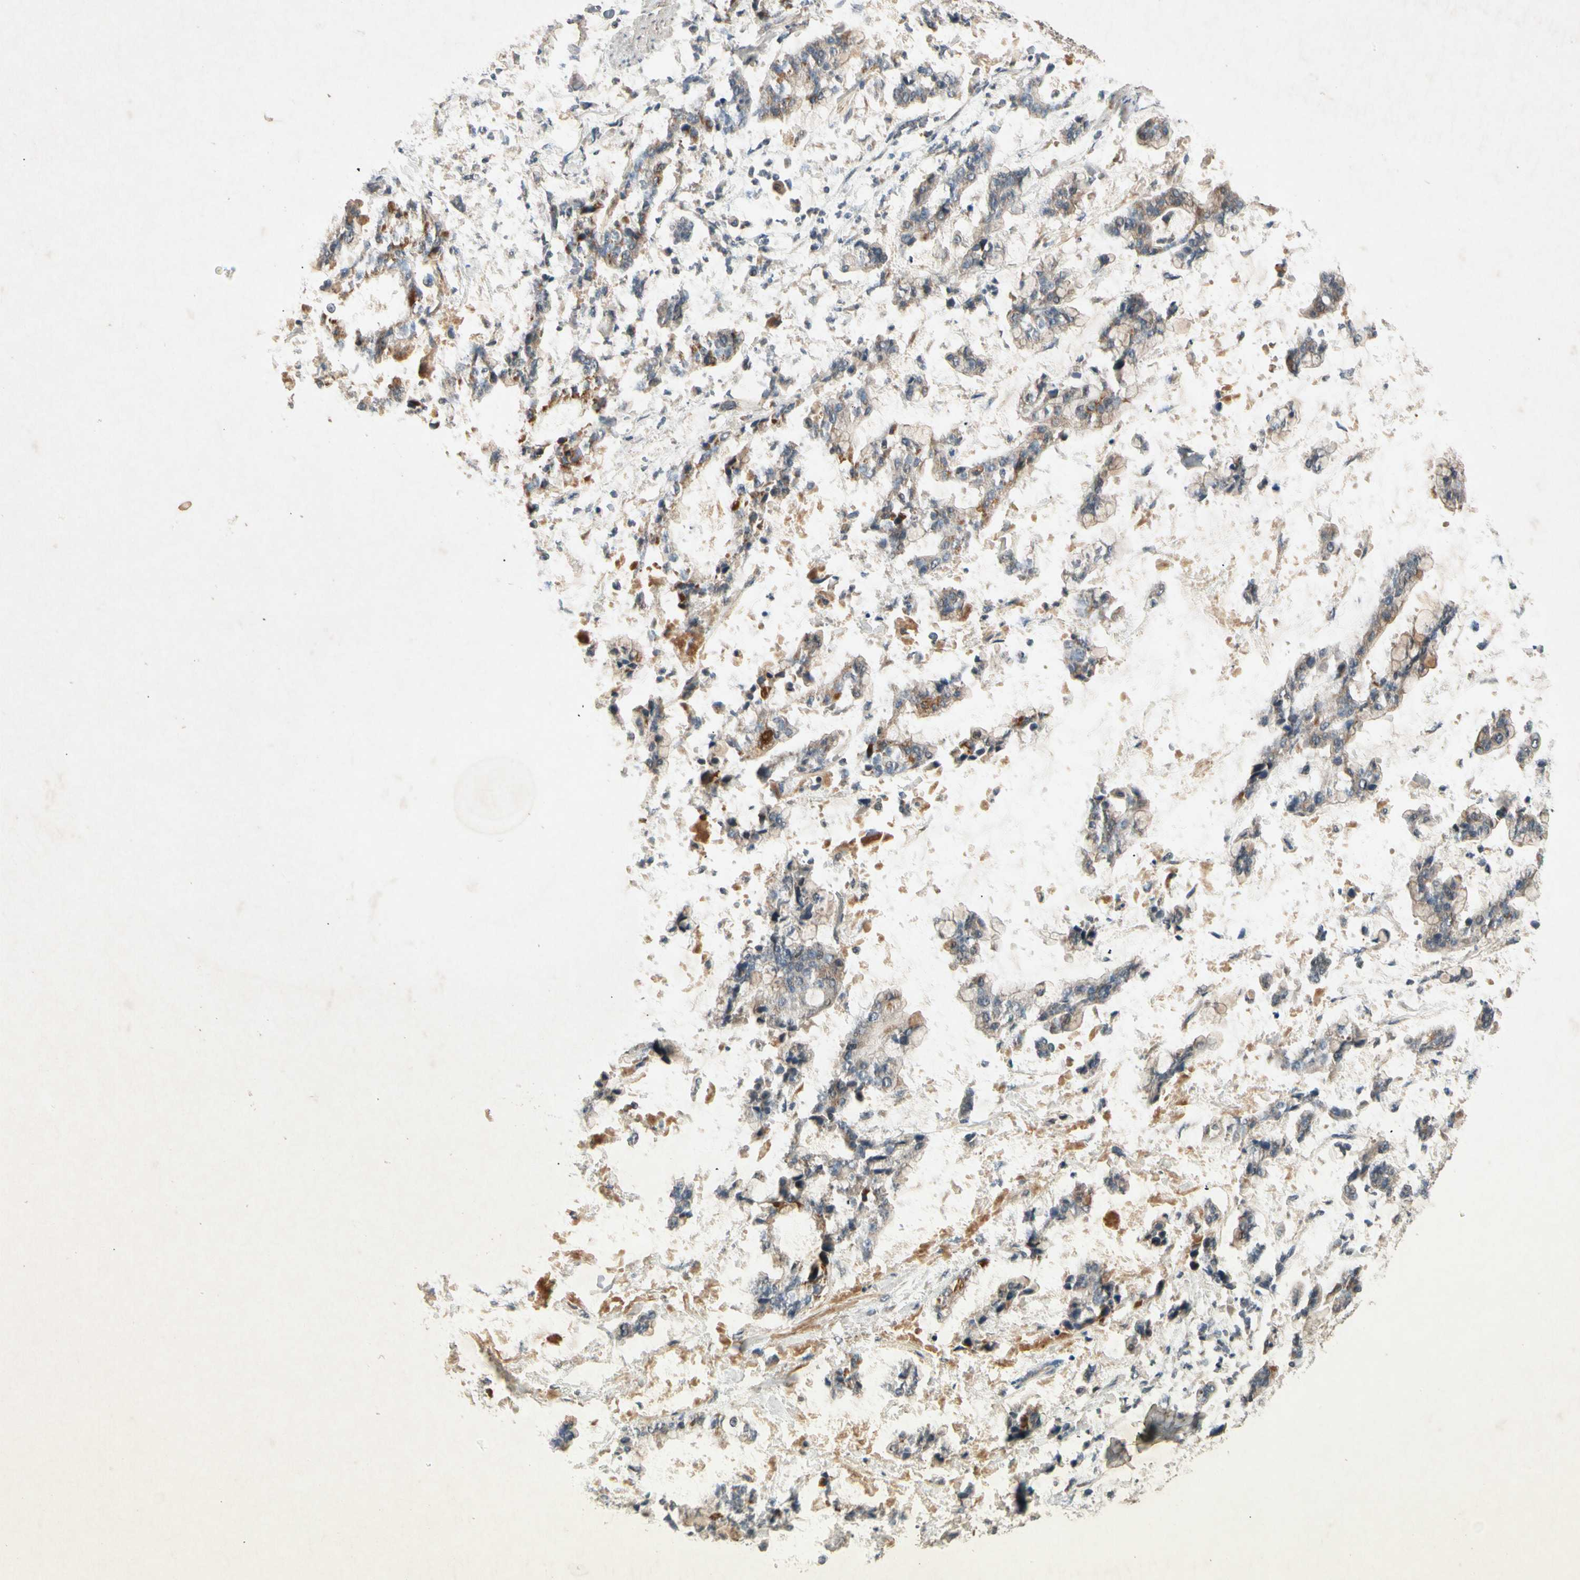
{"staining": {"intensity": "weak", "quantity": "25%-75%", "location": "cytoplasmic/membranous"}, "tissue": "stomach cancer", "cell_type": "Tumor cells", "image_type": "cancer", "snomed": [{"axis": "morphology", "description": "Normal tissue, NOS"}, {"axis": "morphology", "description": "Adenocarcinoma, NOS"}, {"axis": "topography", "description": "Stomach, upper"}, {"axis": "topography", "description": "Stomach"}], "caption": "This histopathology image demonstrates IHC staining of human stomach adenocarcinoma, with low weak cytoplasmic/membranous expression in approximately 25%-75% of tumor cells.", "gene": "GPLD1", "patient": {"sex": "male", "age": 76}}